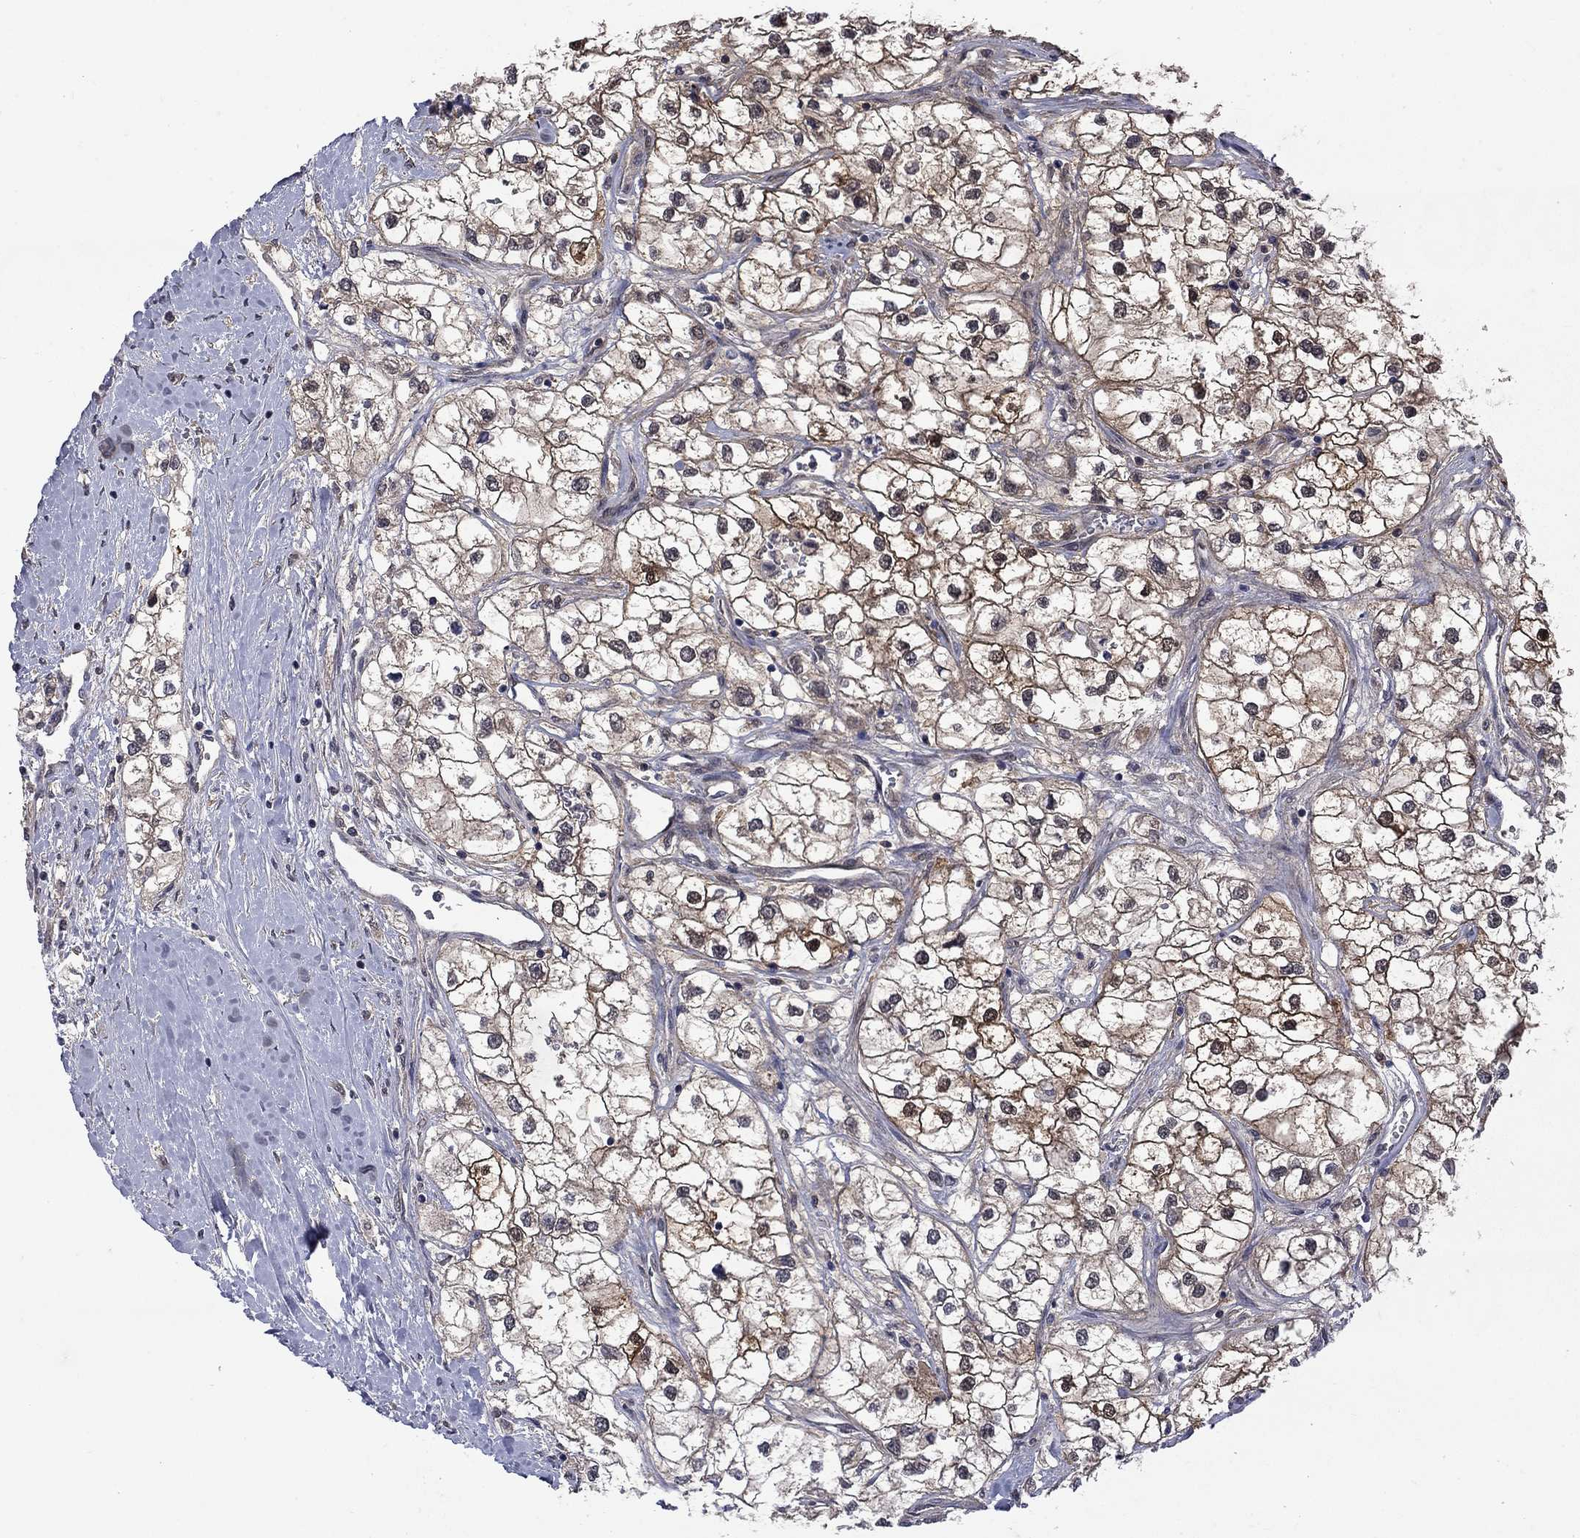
{"staining": {"intensity": "strong", "quantity": "25%-75%", "location": "cytoplasmic/membranous,nuclear"}, "tissue": "renal cancer", "cell_type": "Tumor cells", "image_type": "cancer", "snomed": [{"axis": "morphology", "description": "Adenocarcinoma, NOS"}, {"axis": "topography", "description": "Kidney"}], "caption": "Brown immunohistochemical staining in human renal cancer (adenocarcinoma) reveals strong cytoplasmic/membranous and nuclear staining in about 25%-75% of tumor cells. Ihc stains the protein of interest in brown and the nuclei are stained blue.", "gene": "CBR1", "patient": {"sex": "male", "age": 59}}